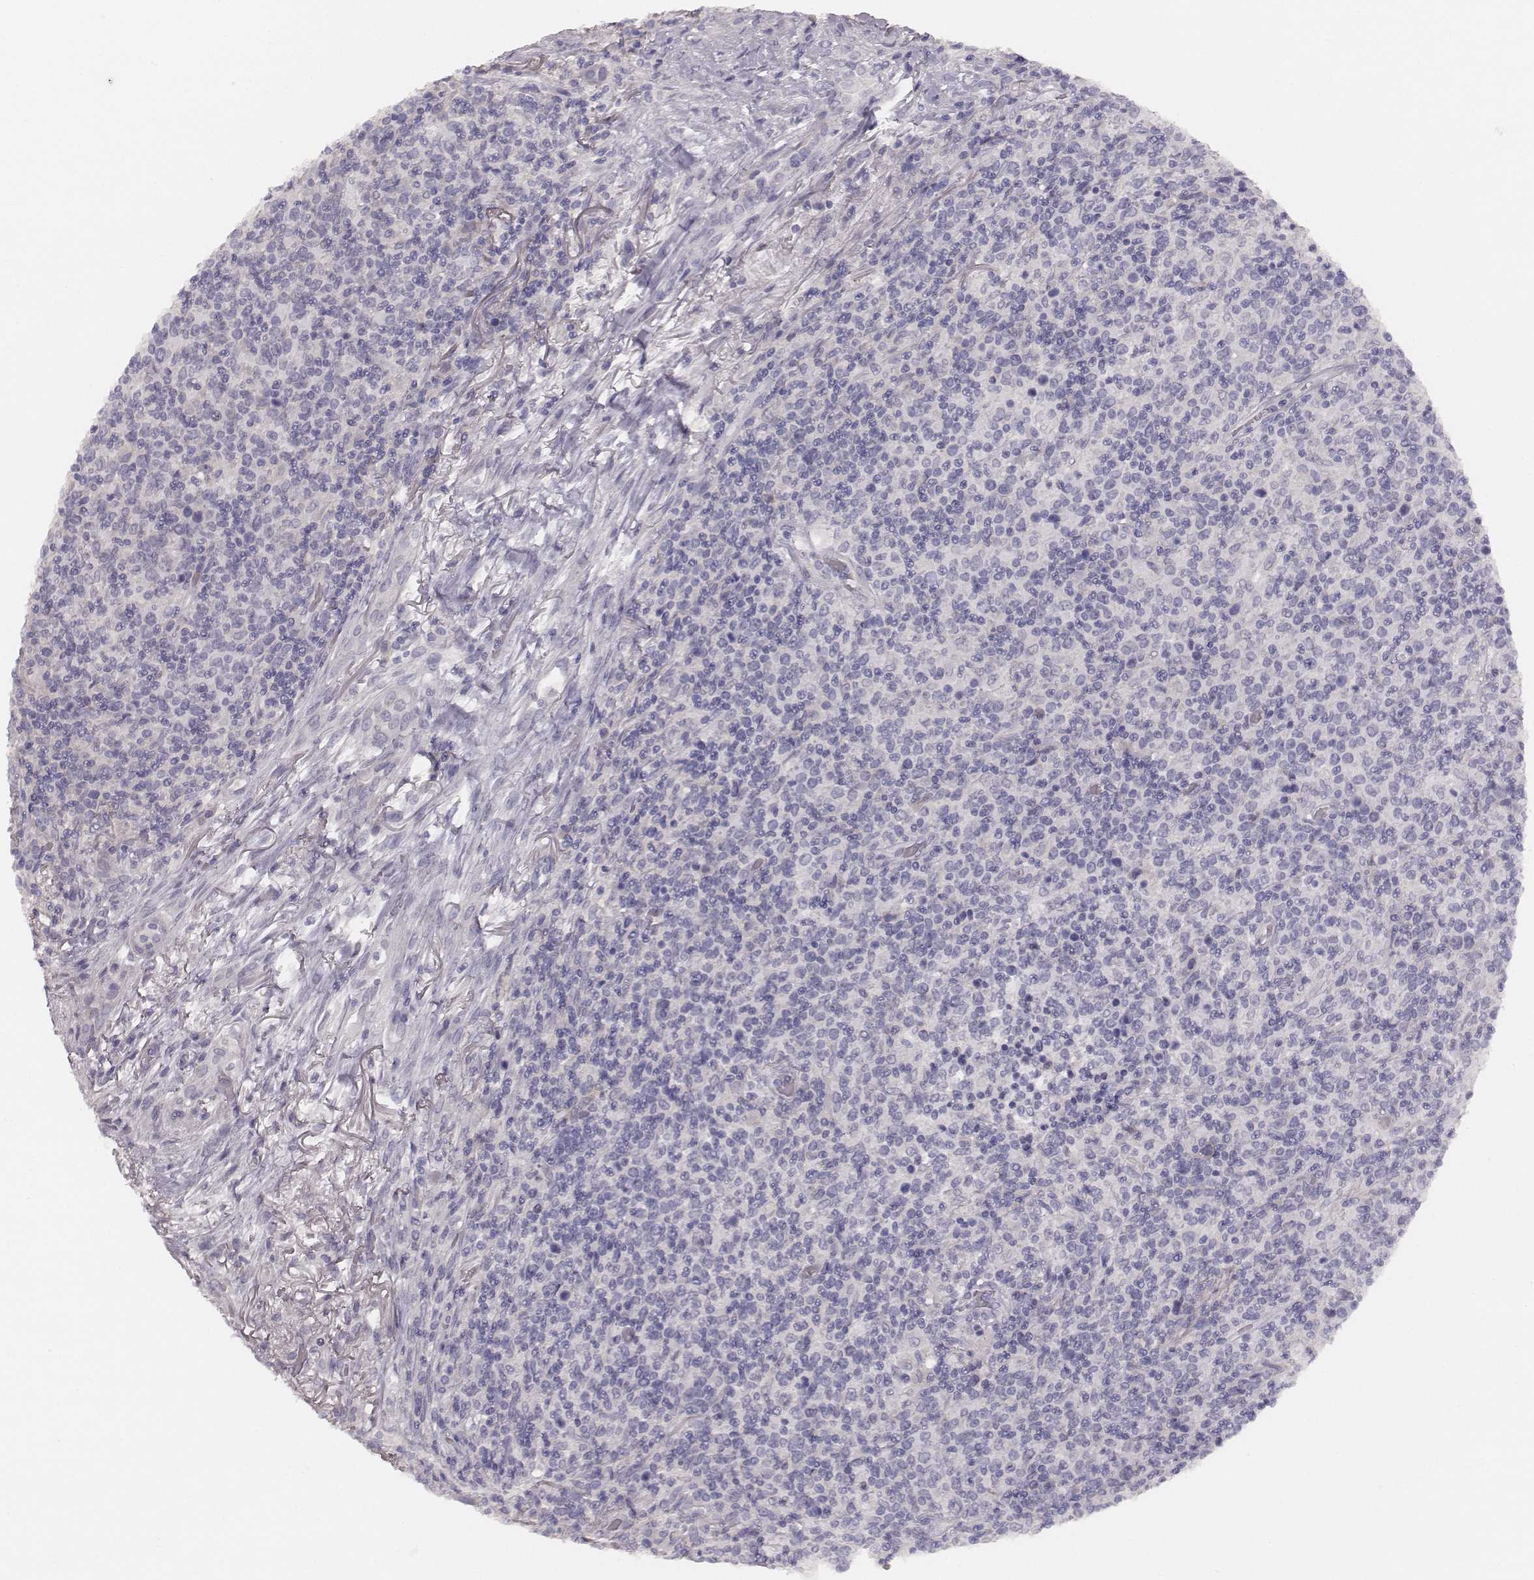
{"staining": {"intensity": "negative", "quantity": "none", "location": "none"}, "tissue": "lymphoma", "cell_type": "Tumor cells", "image_type": "cancer", "snomed": [{"axis": "morphology", "description": "Malignant lymphoma, non-Hodgkin's type, High grade"}, {"axis": "topography", "description": "Lung"}], "caption": "The histopathology image reveals no significant positivity in tumor cells of malignant lymphoma, non-Hodgkin's type (high-grade). (Brightfield microscopy of DAB IHC at high magnification).", "gene": "MYH6", "patient": {"sex": "male", "age": 79}}